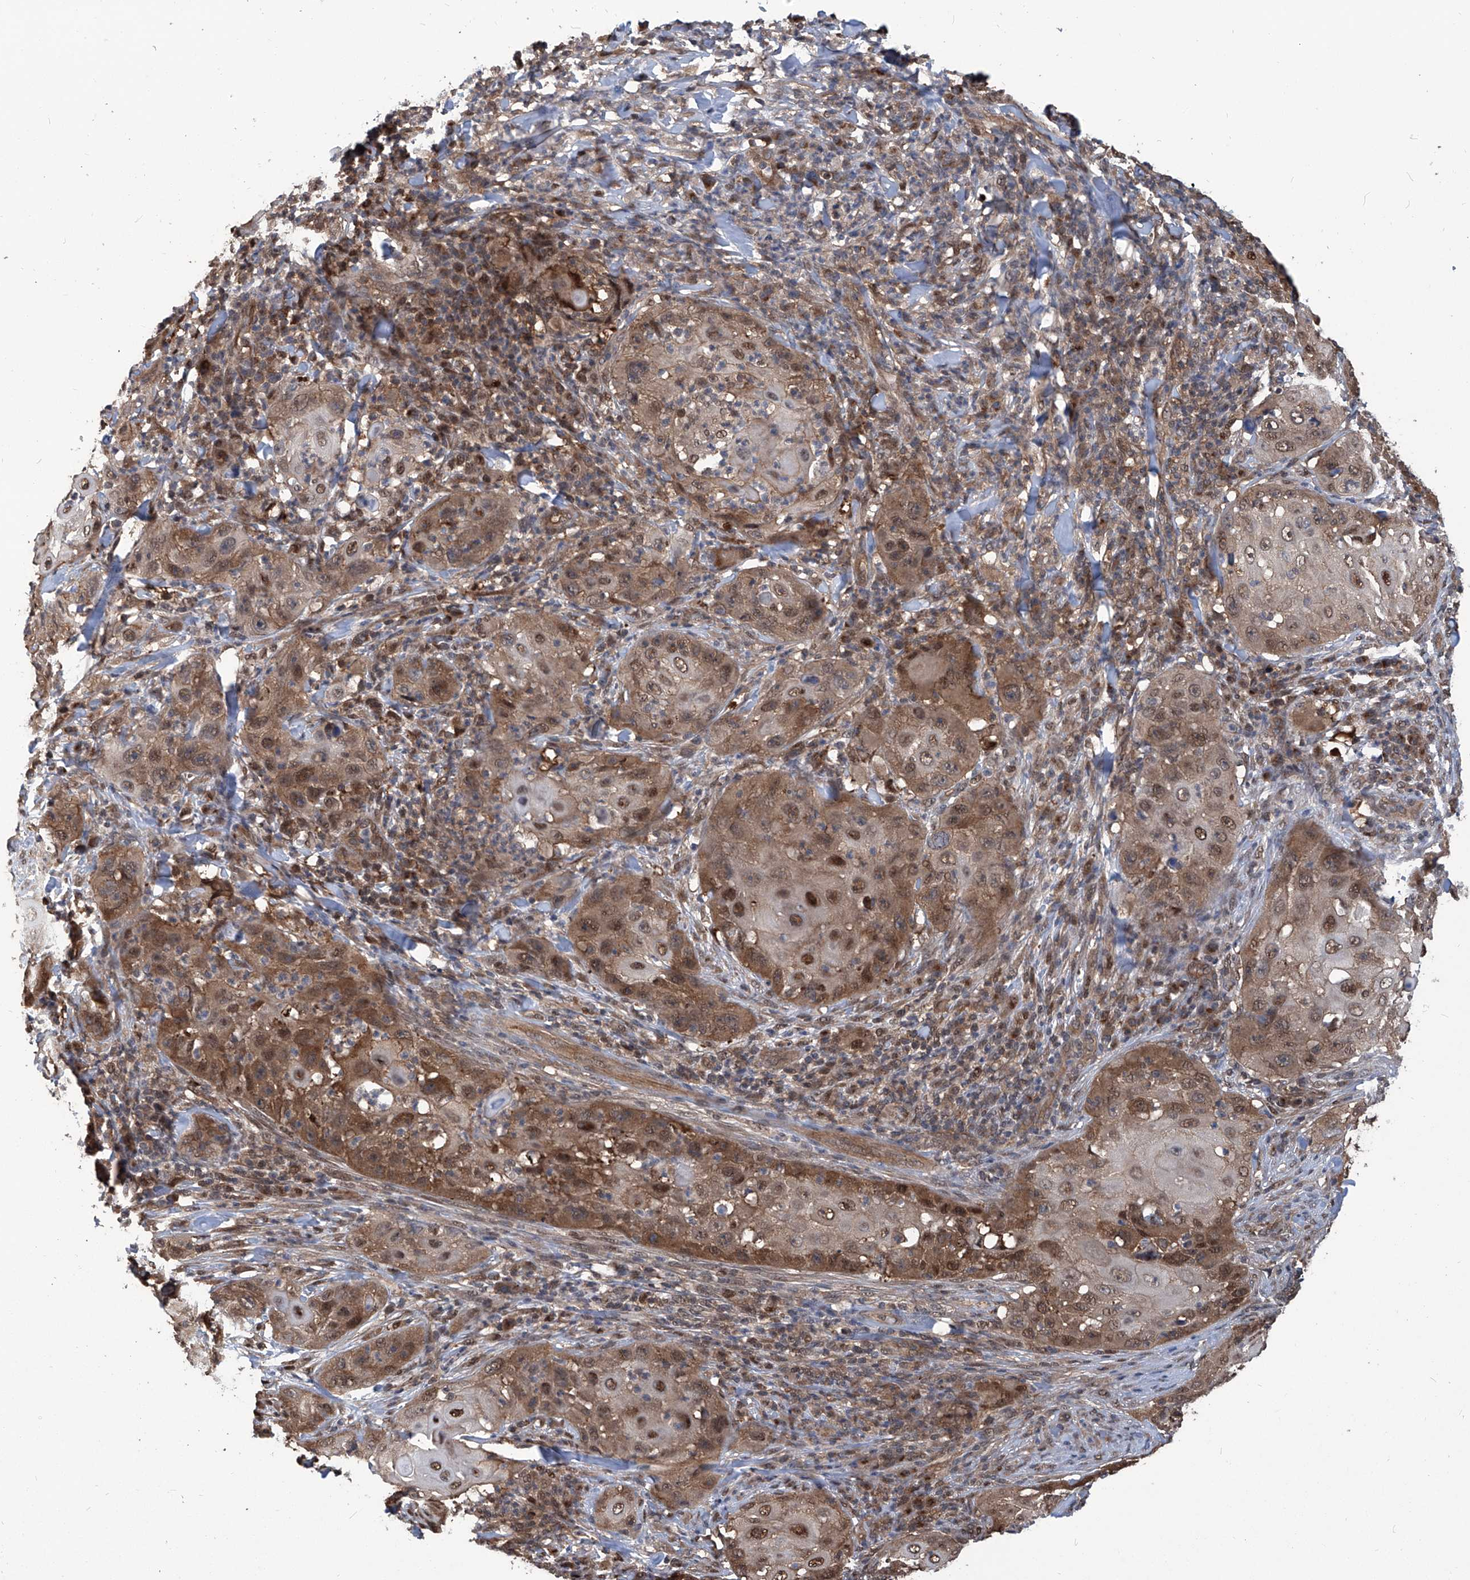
{"staining": {"intensity": "moderate", "quantity": "25%-75%", "location": "cytoplasmic/membranous,nuclear"}, "tissue": "skin cancer", "cell_type": "Tumor cells", "image_type": "cancer", "snomed": [{"axis": "morphology", "description": "Squamous cell carcinoma, NOS"}, {"axis": "topography", "description": "Skin"}], "caption": "A brown stain highlights moderate cytoplasmic/membranous and nuclear staining of a protein in squamous cell carcinoma (skin) tumor cells. (Stains: DAB in brown, nuclei in blue, Microscopy: brightfield microscopy at high magnification).", "gene": "PSMB1", "patient": {"sex": "female", "age": 44}}